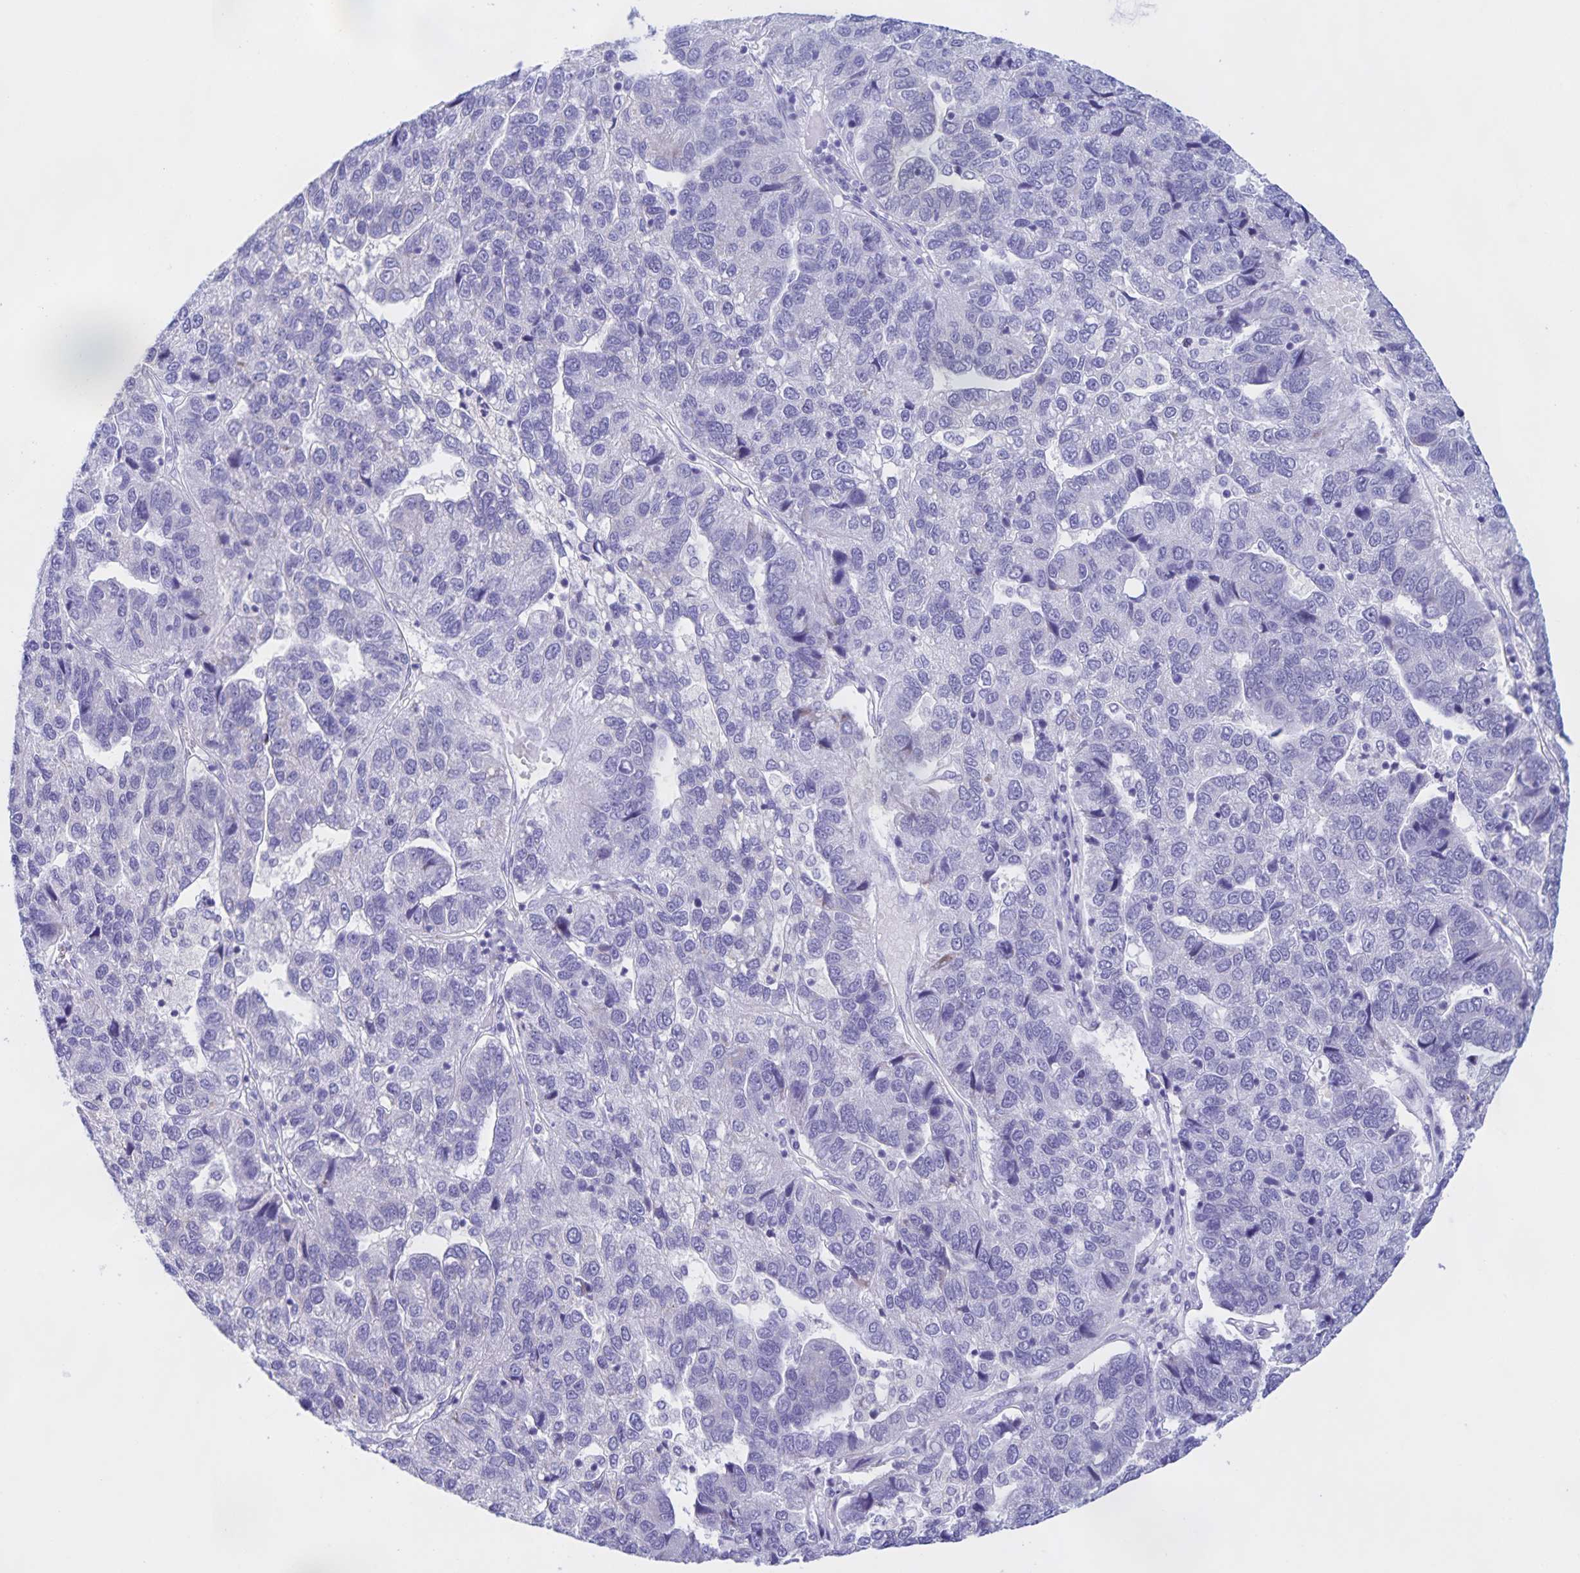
{"staining": {"intensity": "negative", "quantity": "none", "location": "none"}, "tissue": "pancreatic cancer", "cell_type": "Tumor cells", "image_type": "cancer", "snomed": [{"axis": "morphology", "description": "Adenocarcinoma, NOS"}, {"axis": "topography", "description": "Pancreas"}], "caption": "Protein analysis of pancreatic adenocarcinoma demonstrates no significant expression in tumor cells.", "gene": "CATSPER4", "patient": {"sex": "female", "age": 61}}